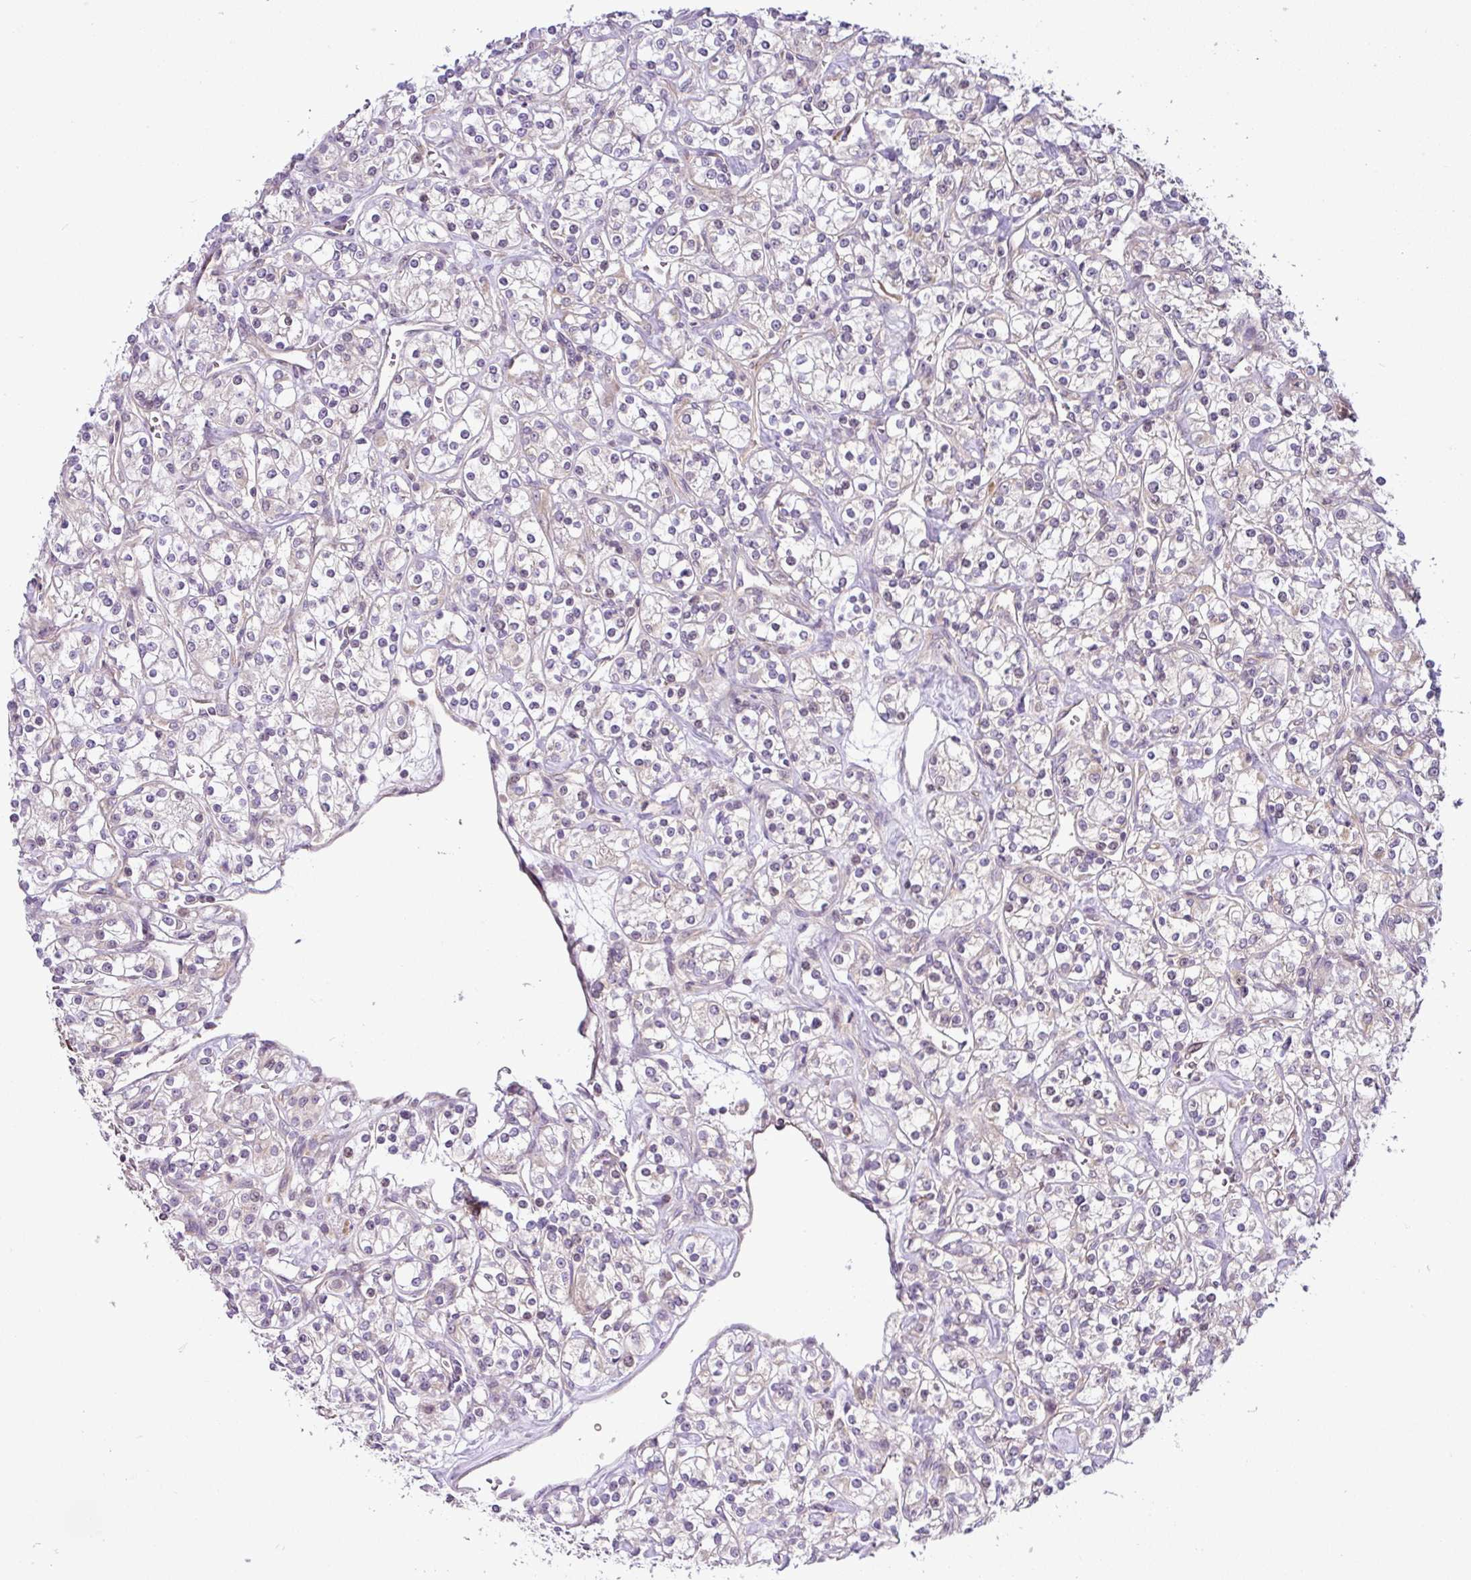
{"staining": {"intensity": "weak", "quantity": "25%-75%", "location": "cytoplasmic/membranous"}, "tissue": "renal cancer", "cell_type": "Tumor cells", "image_type": "cancer", "snomed": [{"axis": "morphology", "description": "Adenocarcinoma, NOS"}, {"axis": "topography", "description": "Kidney"}], "caption": "Renal cancer stained with immunohistochemistry (IHC) exhibits weak cytoplasmic/membranous positivity in approximately 25%-75% of tumor cells. (DAB (3,3'-diaminobenzidine) IHC with brightfield microscopy, high magnification).", "gene": "NDUFB2", "patient": {"sex": "male", "age": 77}}